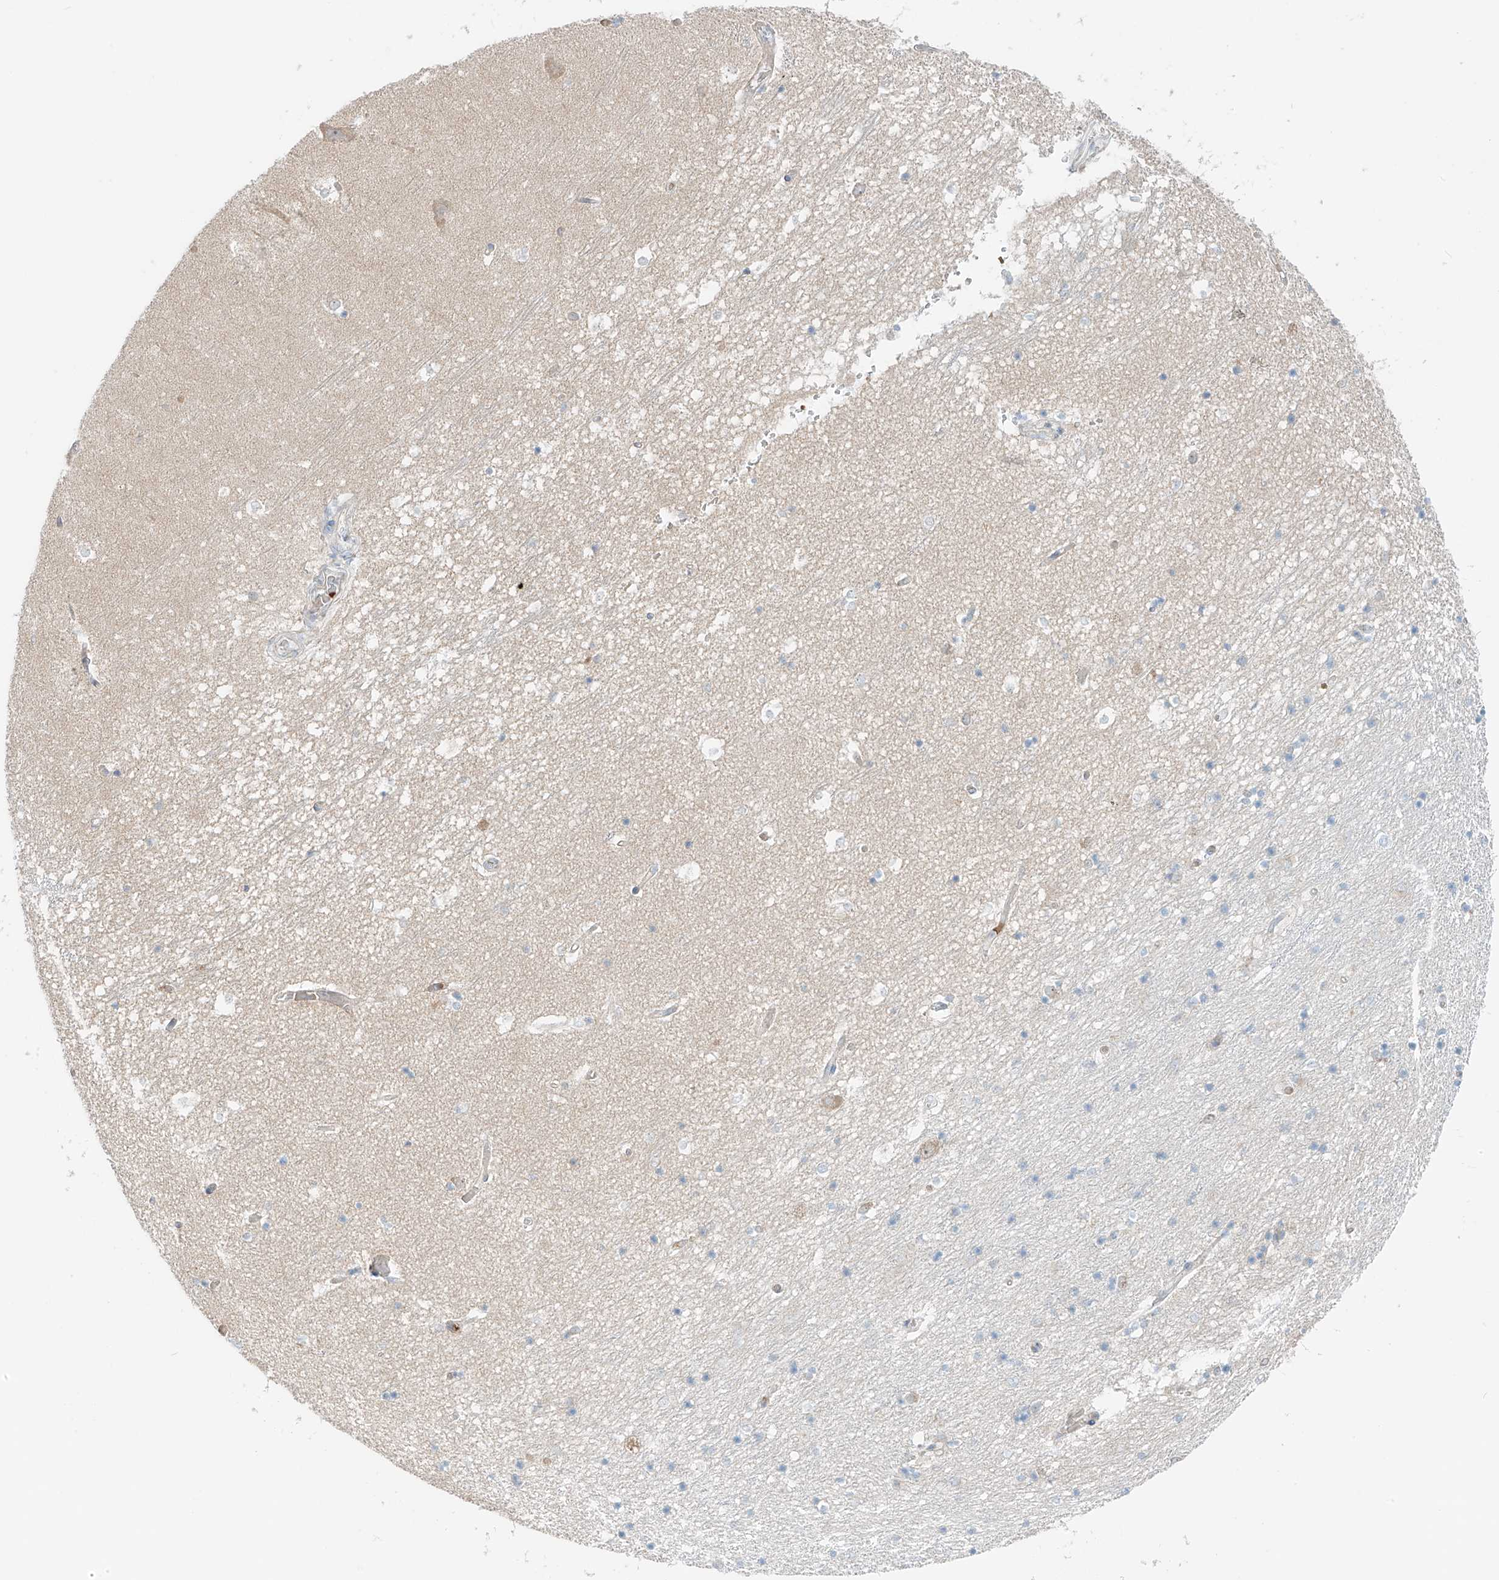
{"staining": {"intensity": "negative", "quantity": "none", "location": "none"}, "tissue": "hippocampus", "cell_type": "Glial cells", "image_type": "normal", "snomed": [{"axis": "morphology", "description": "Normal tissue, NOS"}, {"axis": "topography", "description": "Hippocampus"}], "caption": "Histopathology image shows no significant protein staining in glial cells of unremarkable hippocampus.", "gene": "EIPR1", "patient": {"sex": "male", "age": 45}}